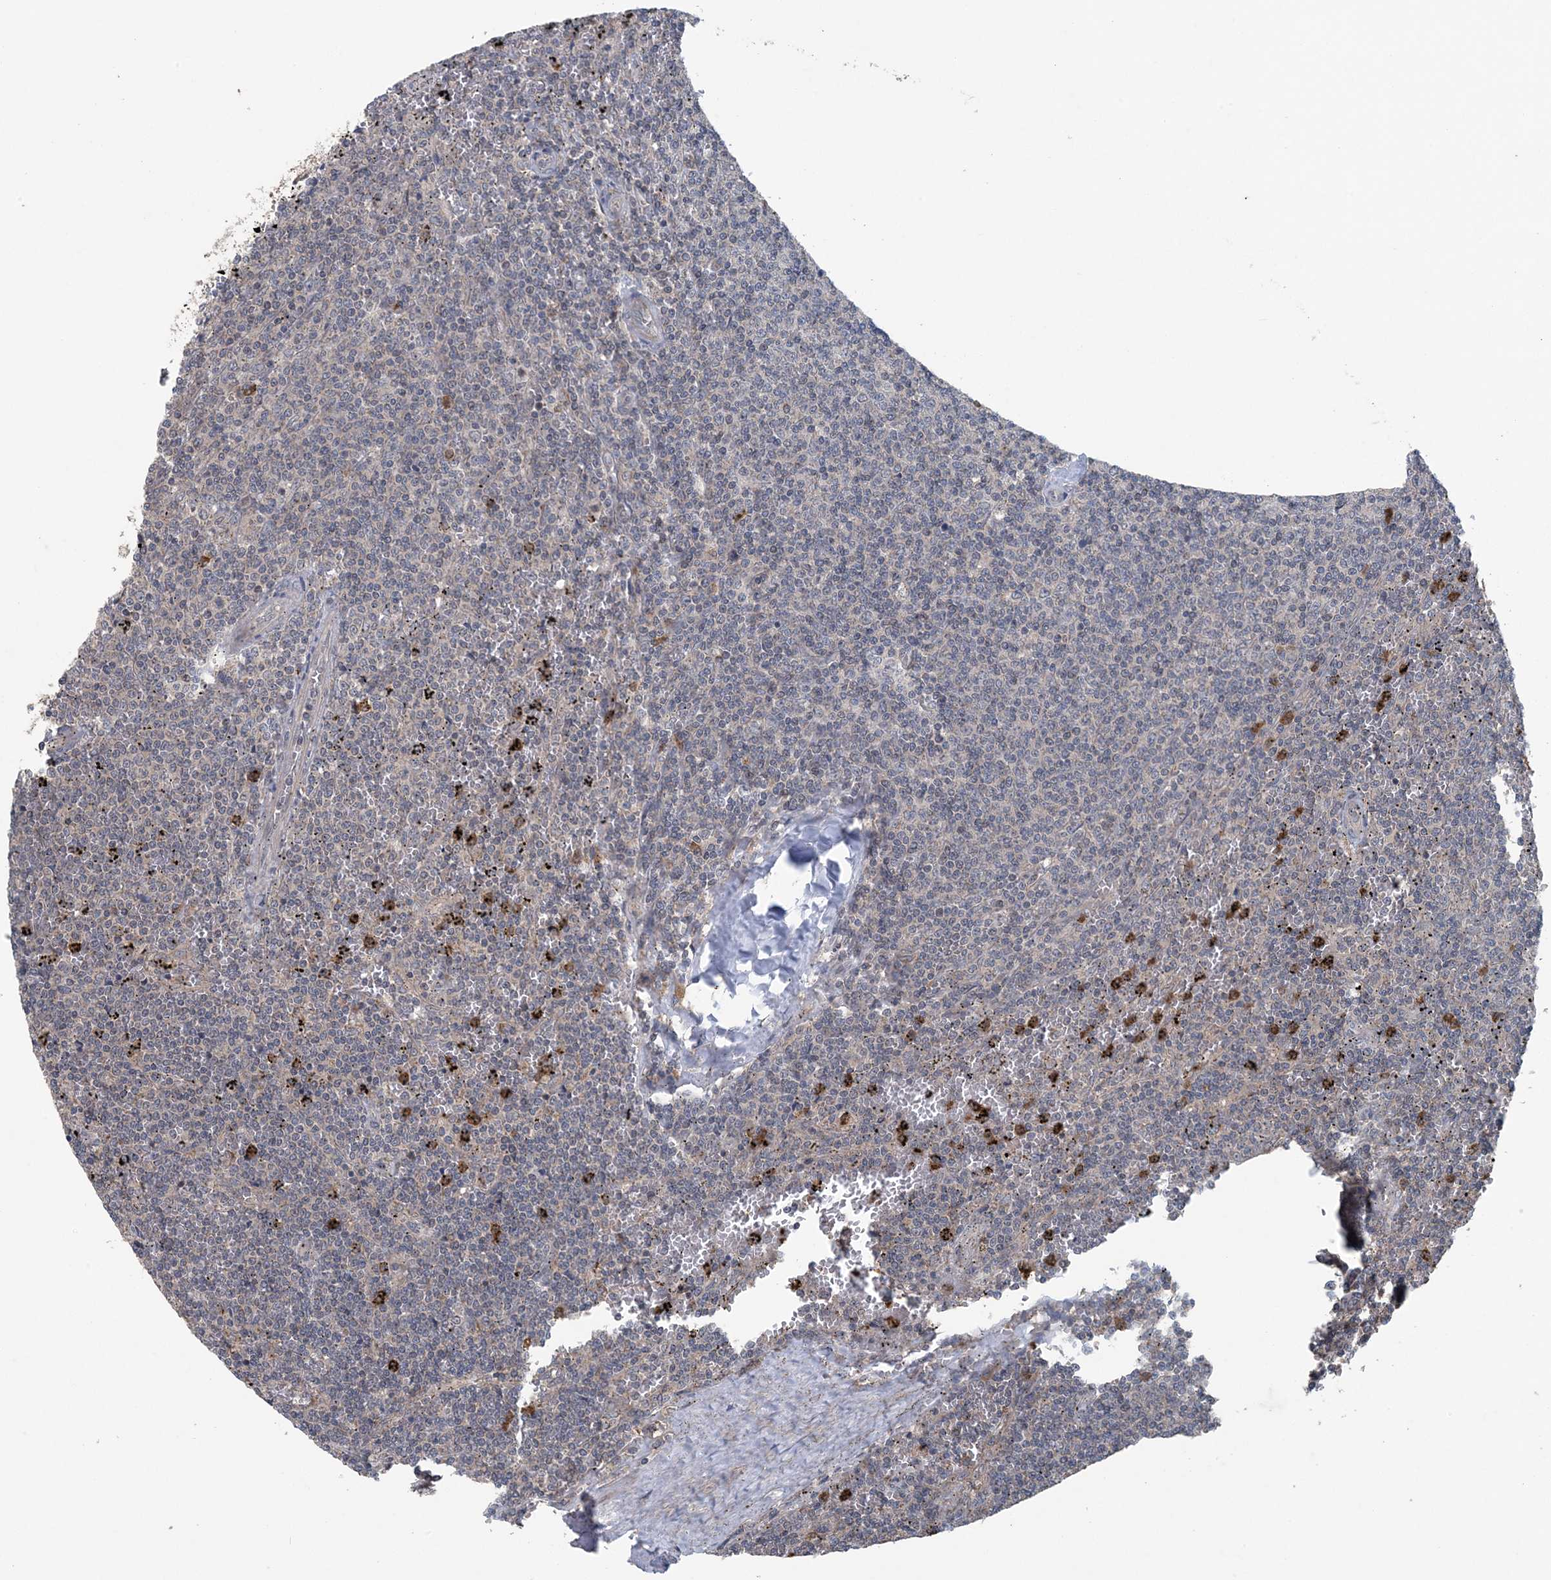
{"staining": {"intensity": "negative", "quantity": "none", "location": "none"}, "tissue": "lymphoma", "cell_type": "Tumor cells", "image_type": "cancer", "snomed": [{"axis": "morphology", "description": "Malignant lymphoma, non-Hodgkin's type, Low grade"}, {"axis": "topography", "description": "Spleen"}], "caption": "This is a photomicrograph of IHC staining of malignant lymphoma, non-Hodgkin's type (low-grade), which shows no staining in tumor cells.", "gene": "MYO9B", "patient": {"sex": "female", "age": 50}}